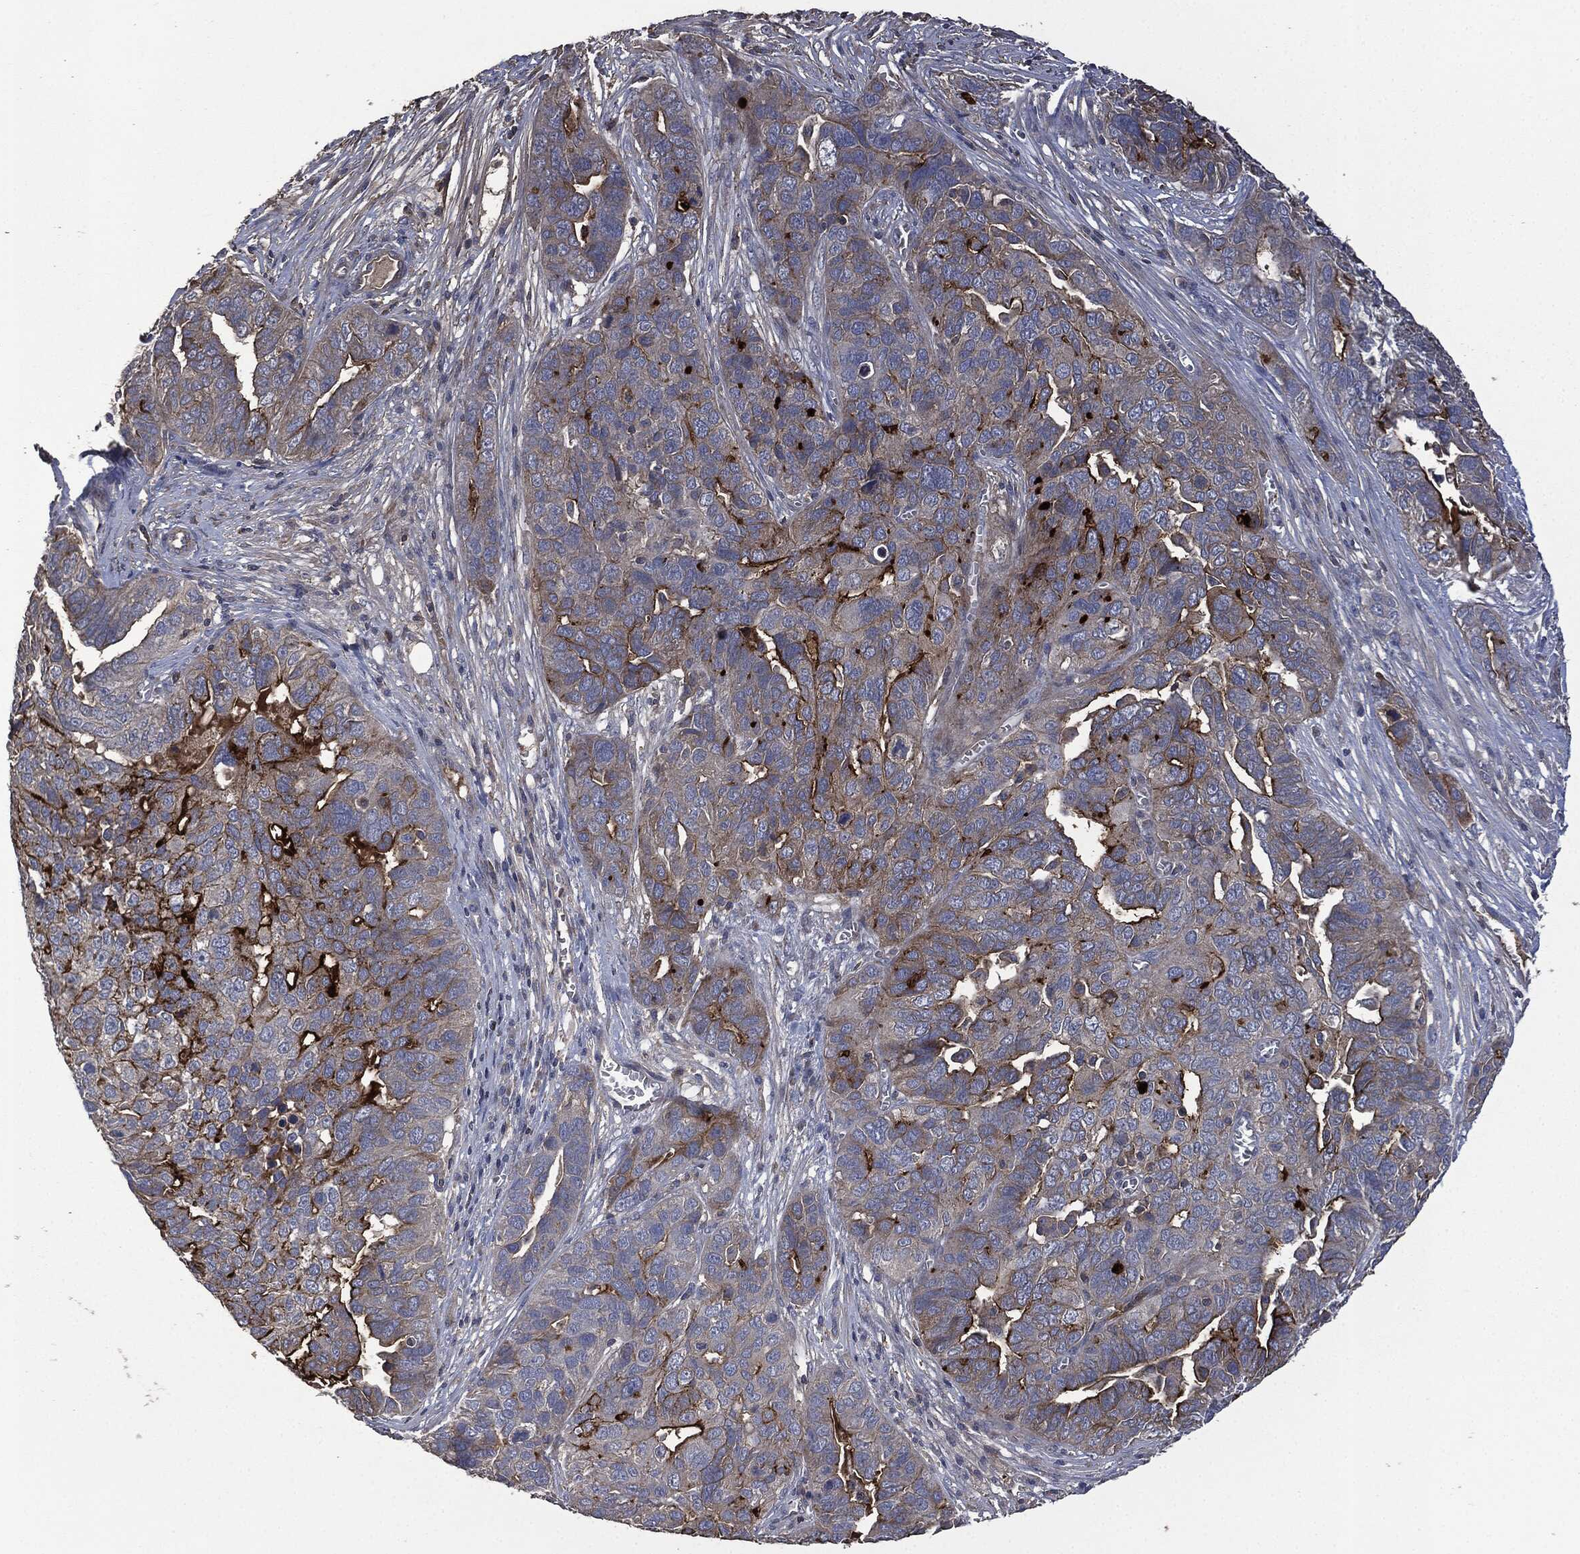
{"staining": {"intensity": "strong", "quantity": "25%-75%", "location": "cytoplasmic/membranous"}, "tissue": "ovarian cancer", "cell_type": "Tumor cells", "image_type": "cancer", "snomed": [{"axis": "morphology", "description": "Carcinoma, endometroid"}, {"axis": "topography", "description": "Soft tissue"}, {"axis": "topography", "description": "Ovary"}], "caption": "Immunohistochemical staining of human endometroid carcinoma (ovarian) demonstrates high levels of strong cytoplasmic/membranous staining in approximately 25%-75% of tumor cells.", "gene": "MSLN", "patient": {"sex": "female", "age": 52}}